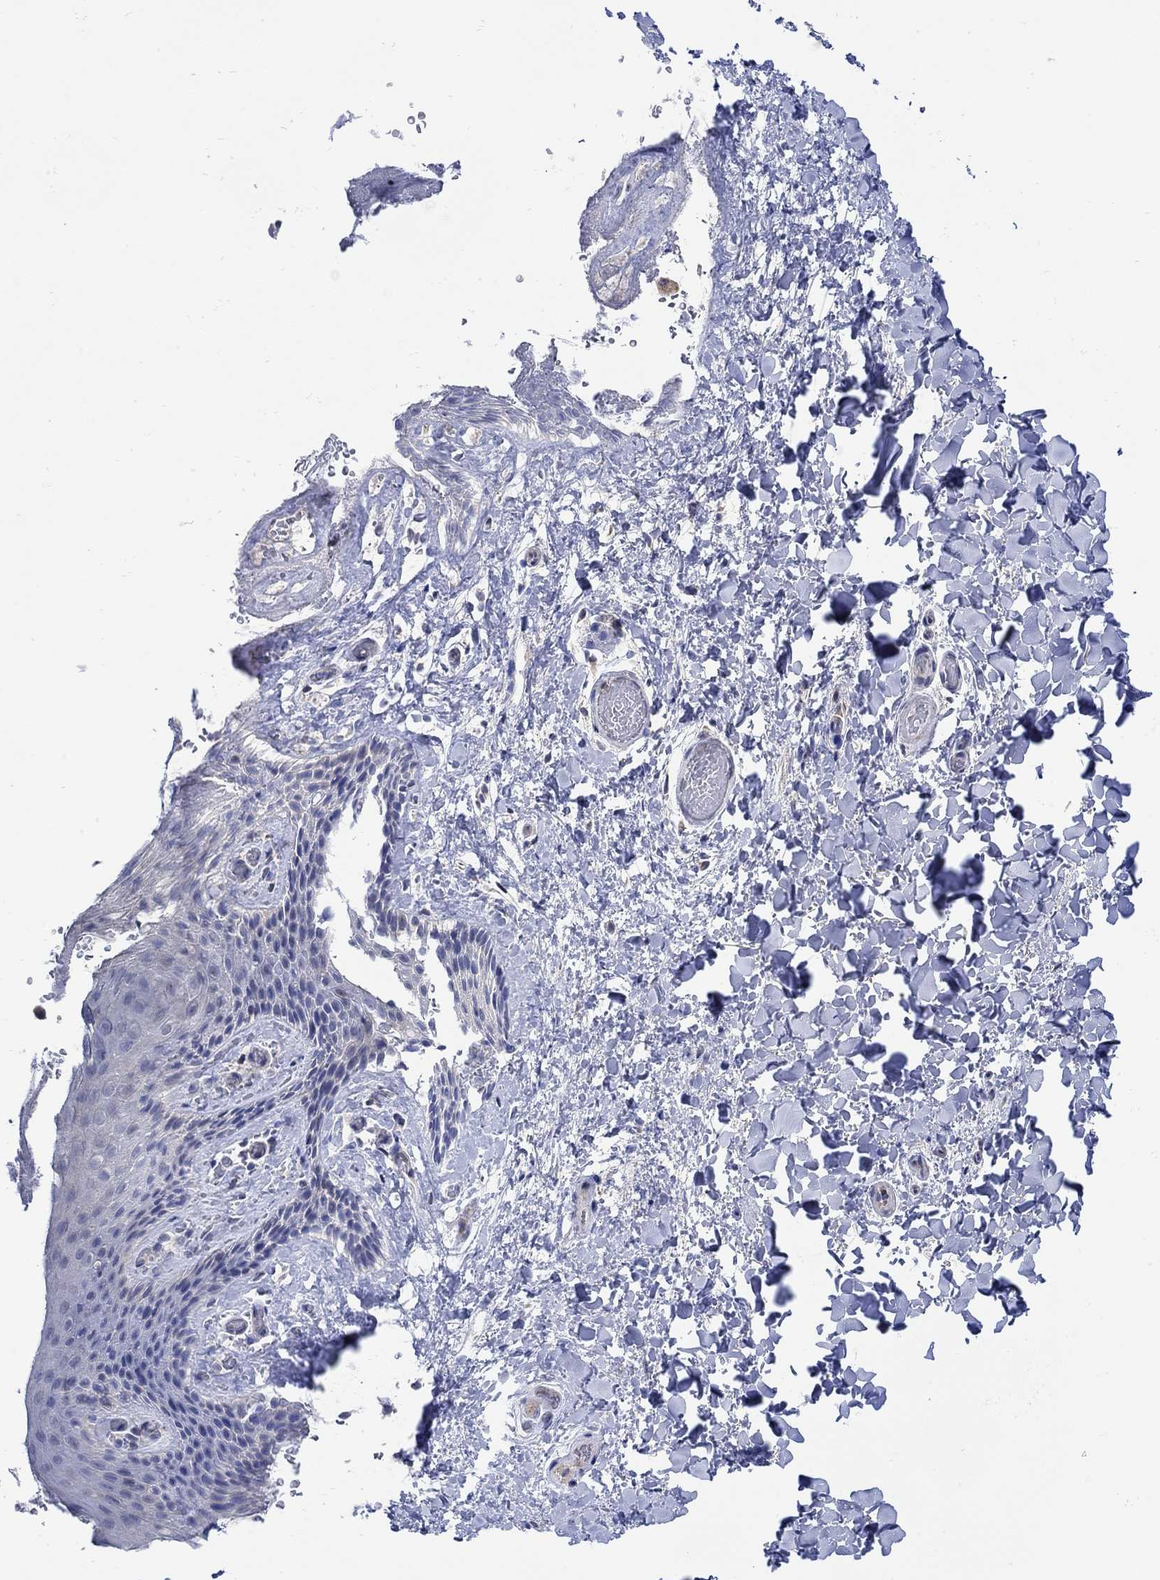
{"staining": {"intensity": "negative", "quantity": "none", "location": "none"}, "tissue": "skin", "cell_type": "Epidermal cells", "image_type": "normal", "snomed": [{"axis": "morphology", "description": "Normal tissue, NOS"}, {"axis": "topography", "description": "Anal"}], "caption": "Epidermal cells are negative for protein expression in normal human skin. (DAB immunohistochemistry (IHC), high magnification).", "gene": "TEKT3", "patient": {"sex": "male", "age": 36}}